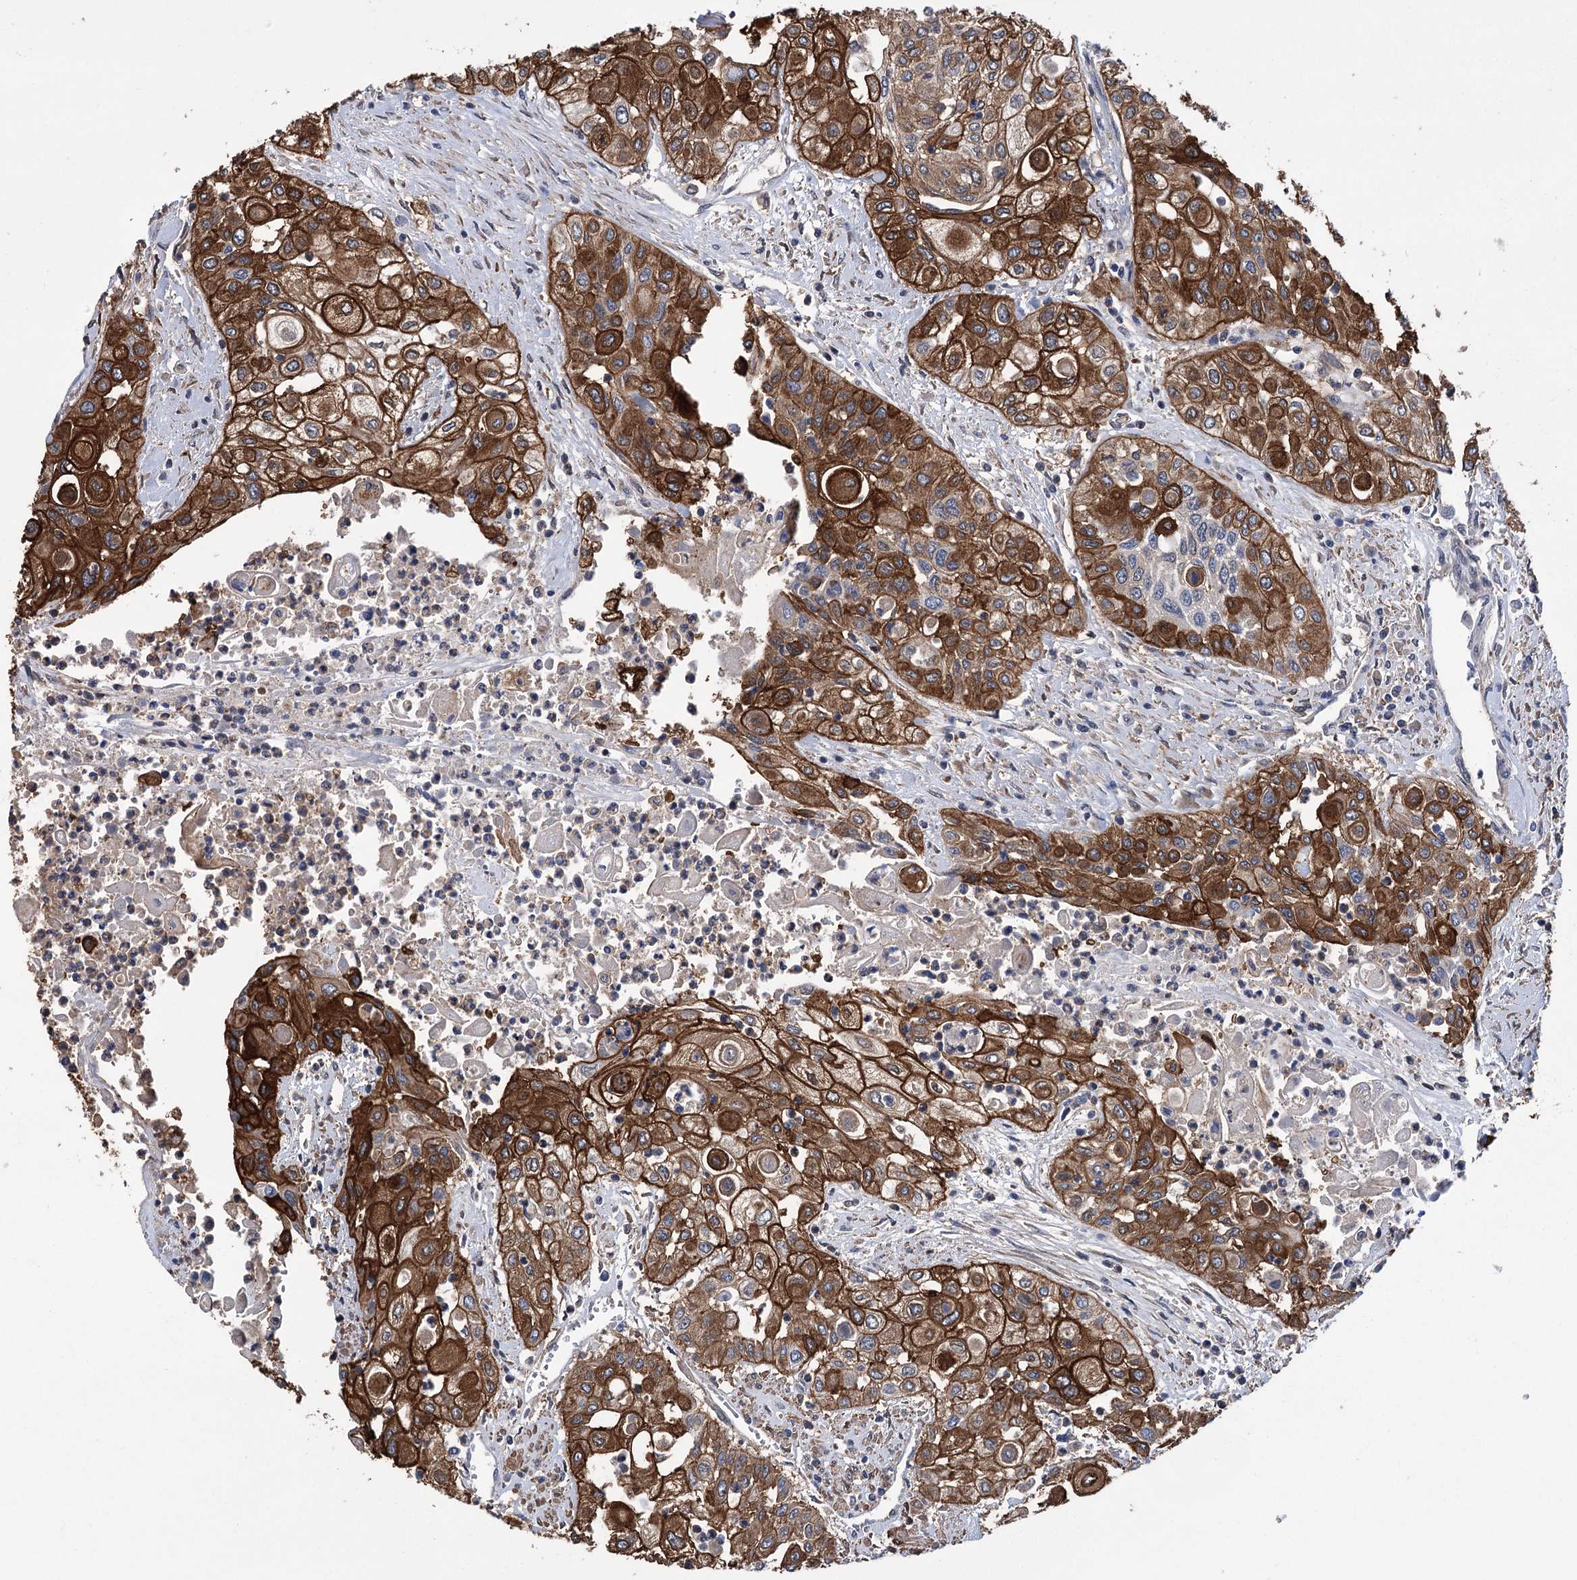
{"staining": {"intensity": "strong", "quantity": ">75%", "location": "cytoplasmic/membranous"}, "tissue": "urothelial cancer", "cell_type": "Tumor cells", "image_type": "cancer", "snomed": [{"axis": "morphology", "description": "Urothelial carcinoma, High grade"}, {"axis": "topography", "description": "Urinary bladder"}], "caption": "This micrograph displays IHC staining of human high-grade urothelial carcinoma, with high strong cytoplasmic/membranous positivity in about >75% of tumor cells.", "gene": "DPP3", "patient": {"sex": "female", "age": 79}}